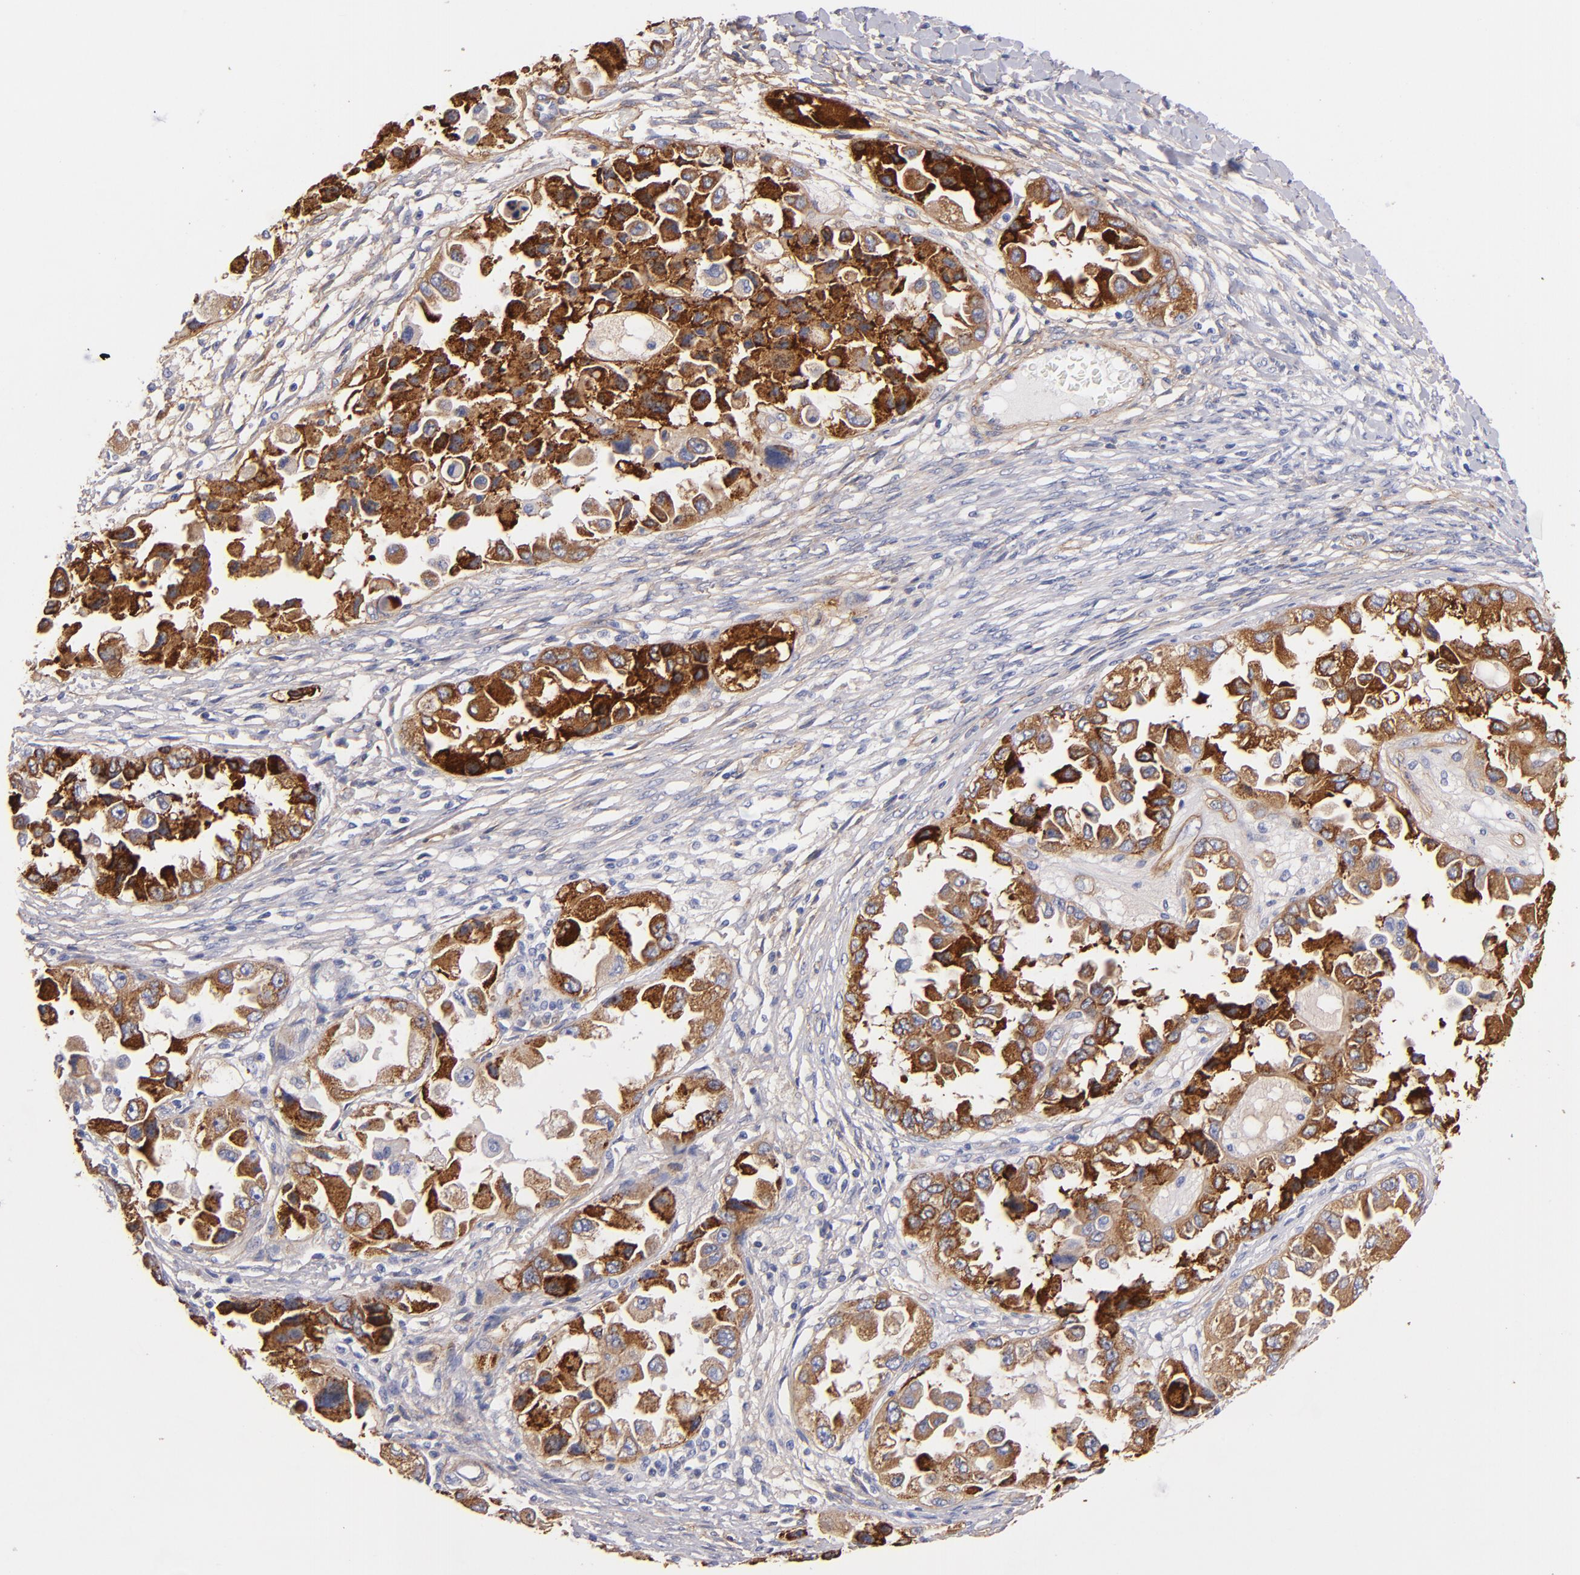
{"staining": {"intensity": "strong", "quantity": ">75%", "location": "cytoplasmic/membranous"}, "tissue": "ovarian cancer", "cell_type": "Tumor cells", "image_type": "cancer", "snomed": [{"axis": "morphology", "description": "Cystadenocarcinoma, serous, NOS"}, {"axis": "topography", "description": "Ovary"}], "caption": "Human serous cystadenocarcinoma (ovarian) stained with a protein marker exhibits strong staining in tumor cells.", "gene": "LAMC1", "patient": {"sex": "female", "age": 84}}